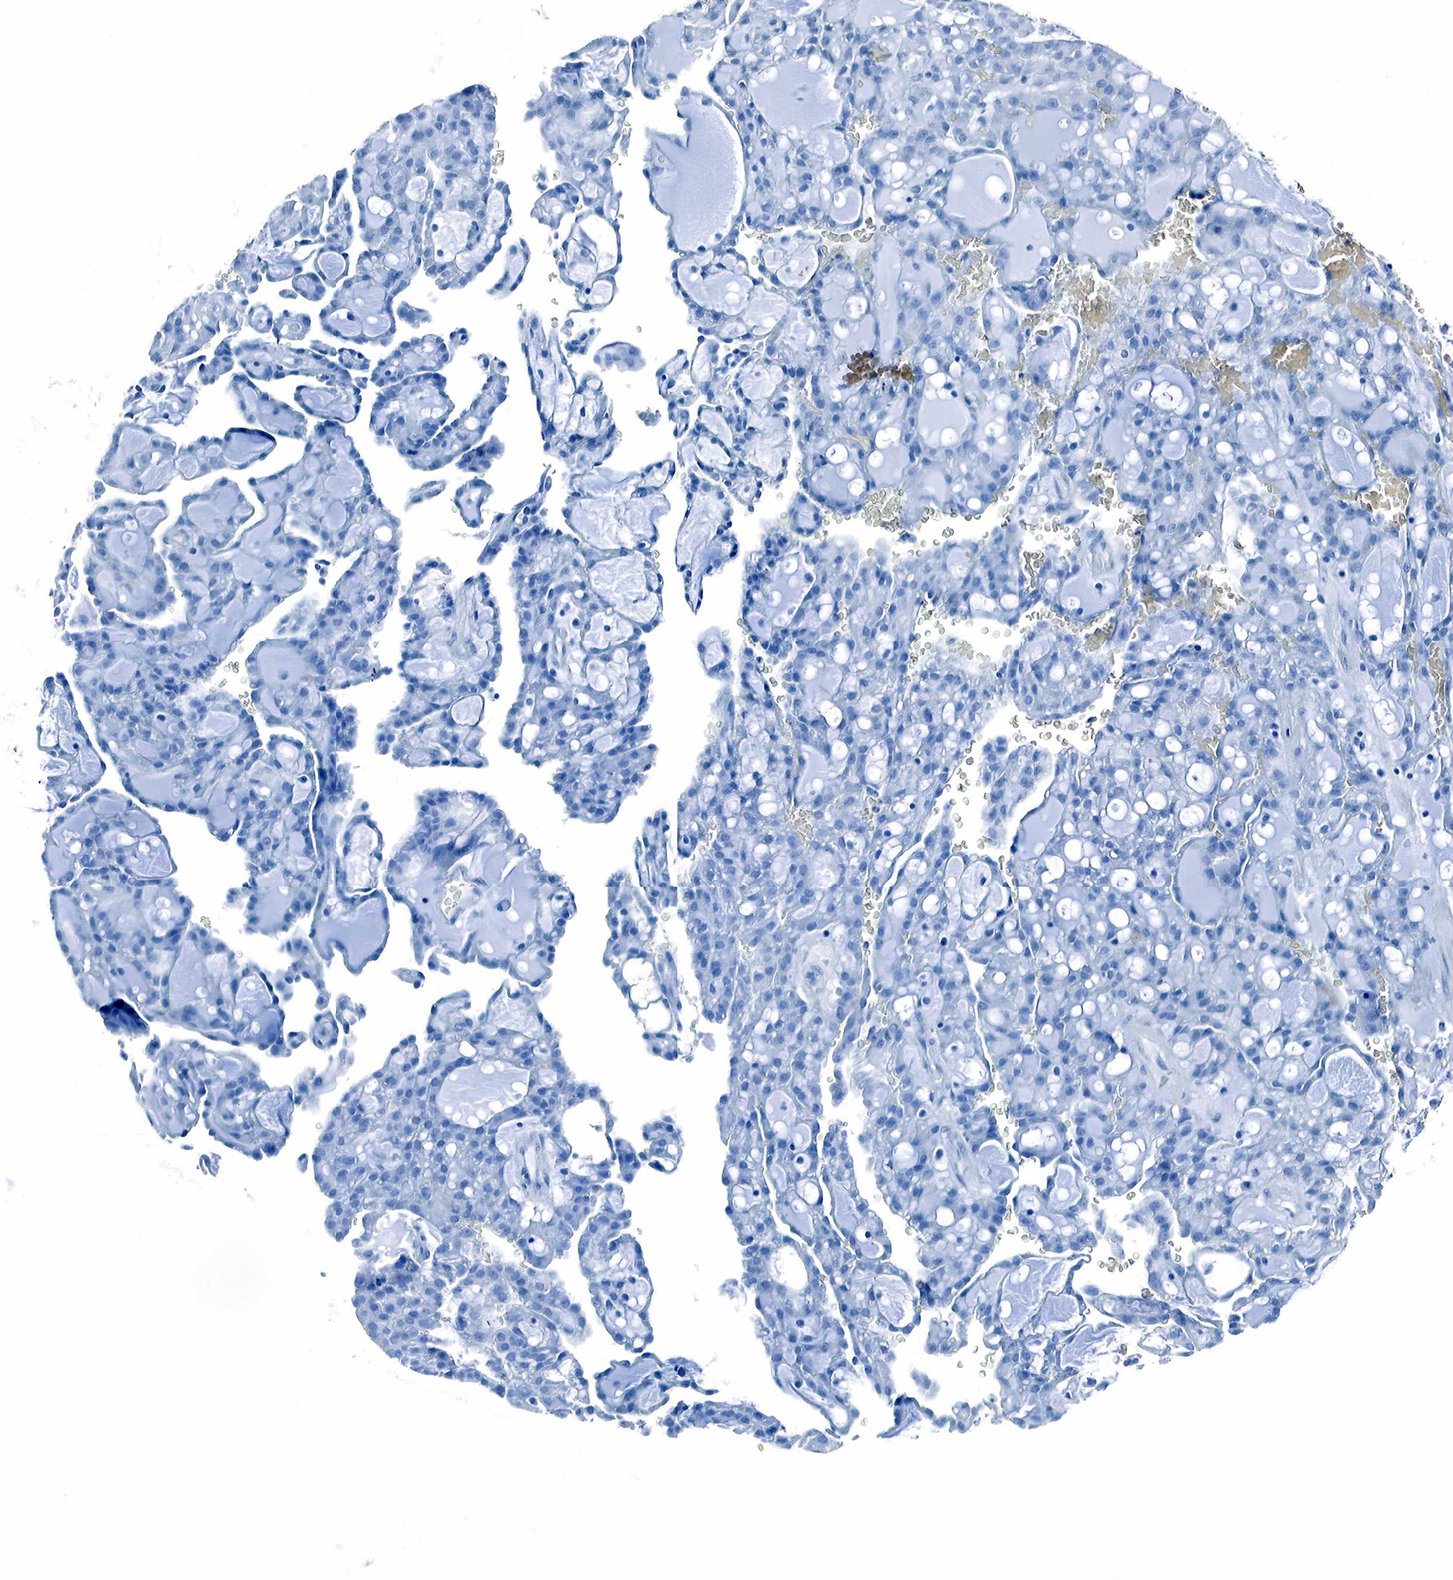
{"staining": {"intensity": "negative", "quantity": "none", "location": "none"}, "tissue": "renal cancer", "cell_type": "Tumor cells", "image_type": "cancer", "snomed": [{"axis": "morphology", "description": "Adenocarcinoma, NOS"}, {"axis": "topography", "description": "Kidney"}], "caption": "Immunohistochemical staining of renal adenocarcinoma shows no significant expression in tumor cells.", "gene": "GCG", "patient": {"sex": "male", "age": 63}}